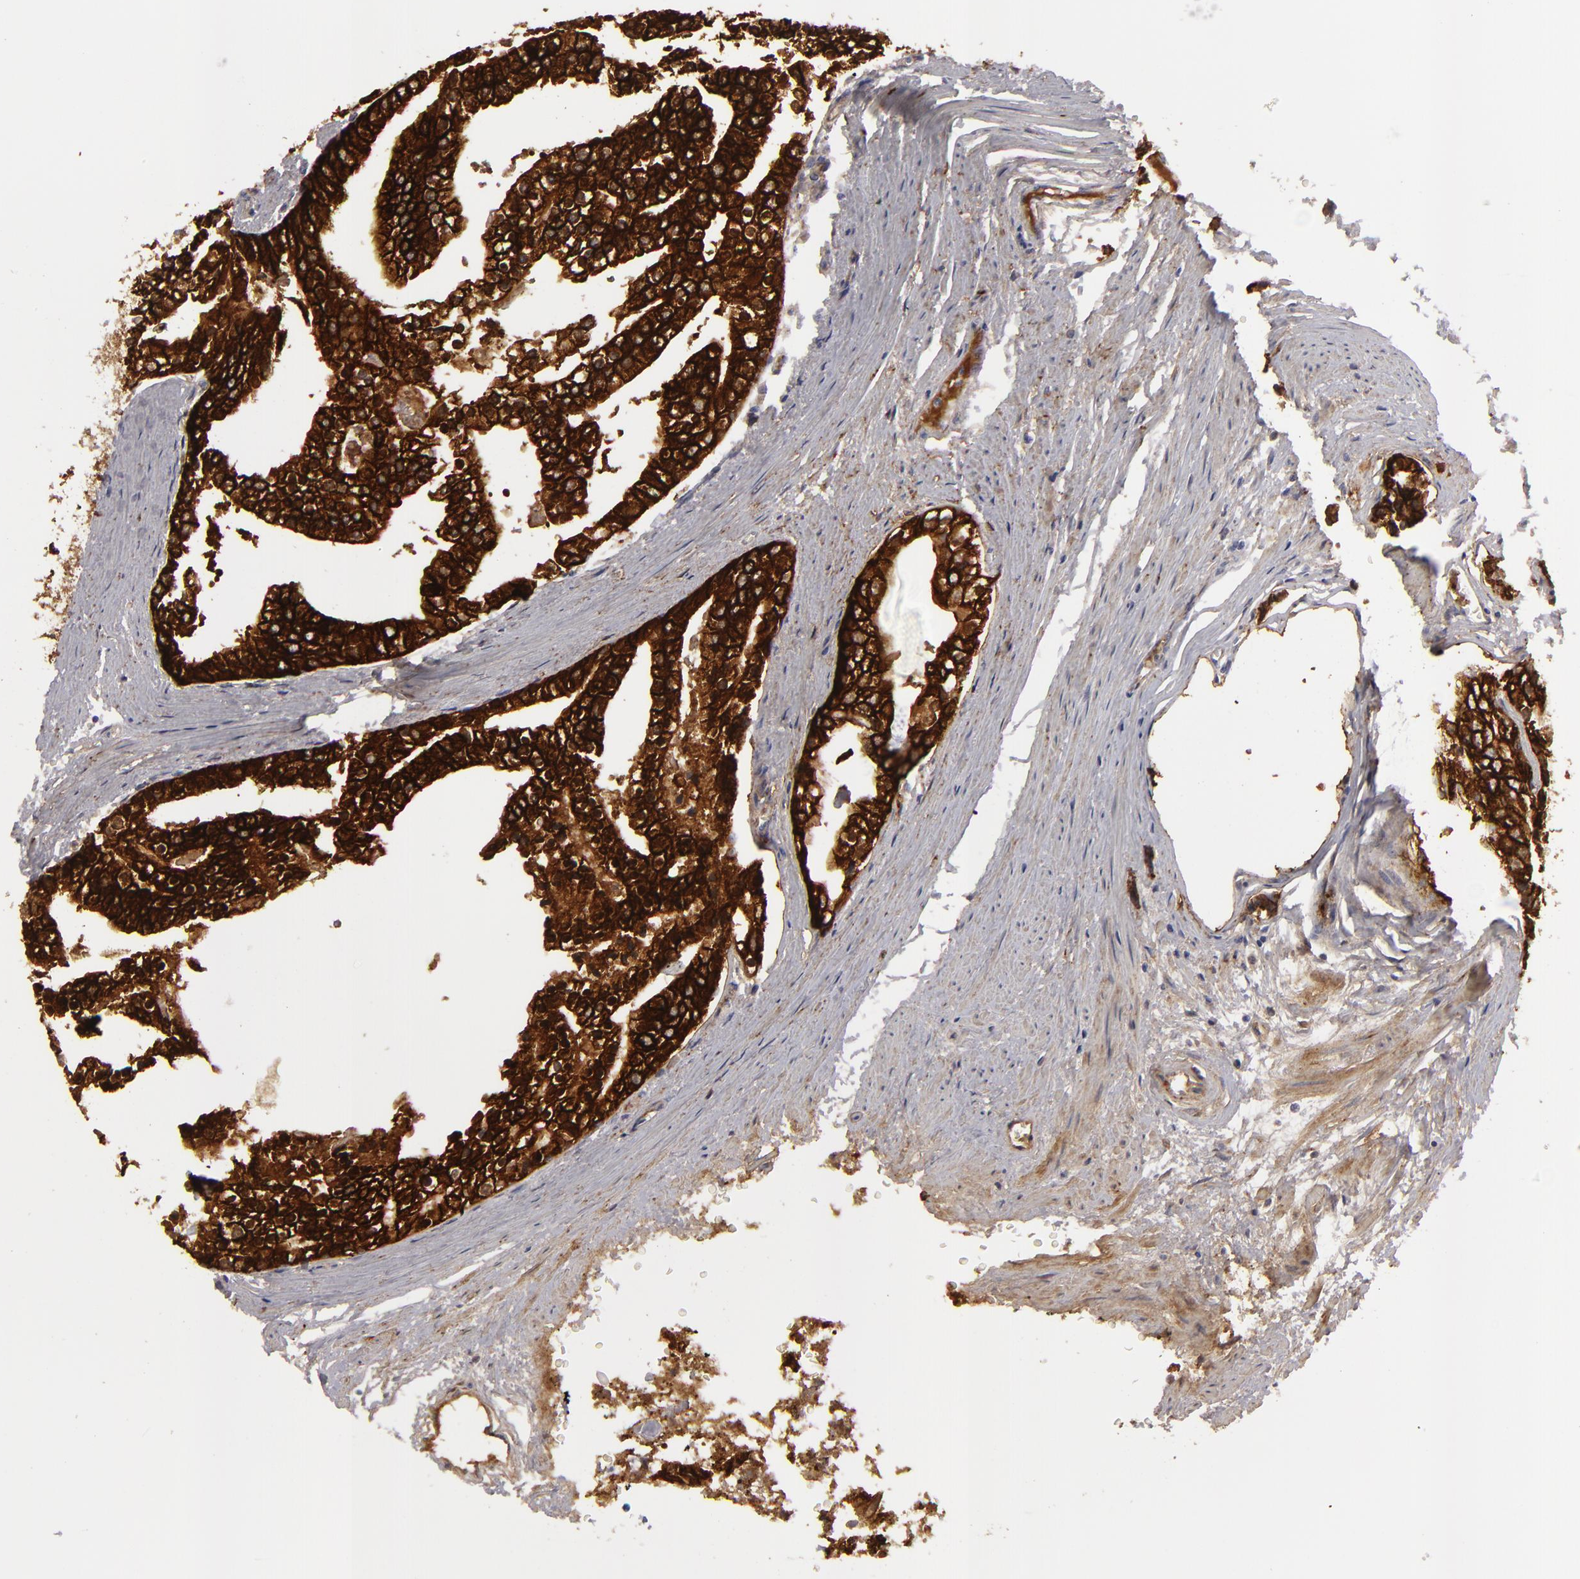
{"staining": {"intensity": "strong", "quantity": ">75%", "location": "cytoplasmic/membranous"}, "tissue": "prostate cancer", "cell_type": "Tumor cells", "image_type": "cancer", "snomed": [{"axis": "morphology", "description": "Adenocarcinoma, High grade"}, {"axis": "topography", "description": "Prostate"}], "caption": "Prostate high-grade adenocarcinoma was stained to show a protein in brown. There is high levels of strong cytoplasmic/membranous staining in about >75% of tumor cells.", "gene": "ALCAM", "patient": {"sex": "male", "age": 56}}